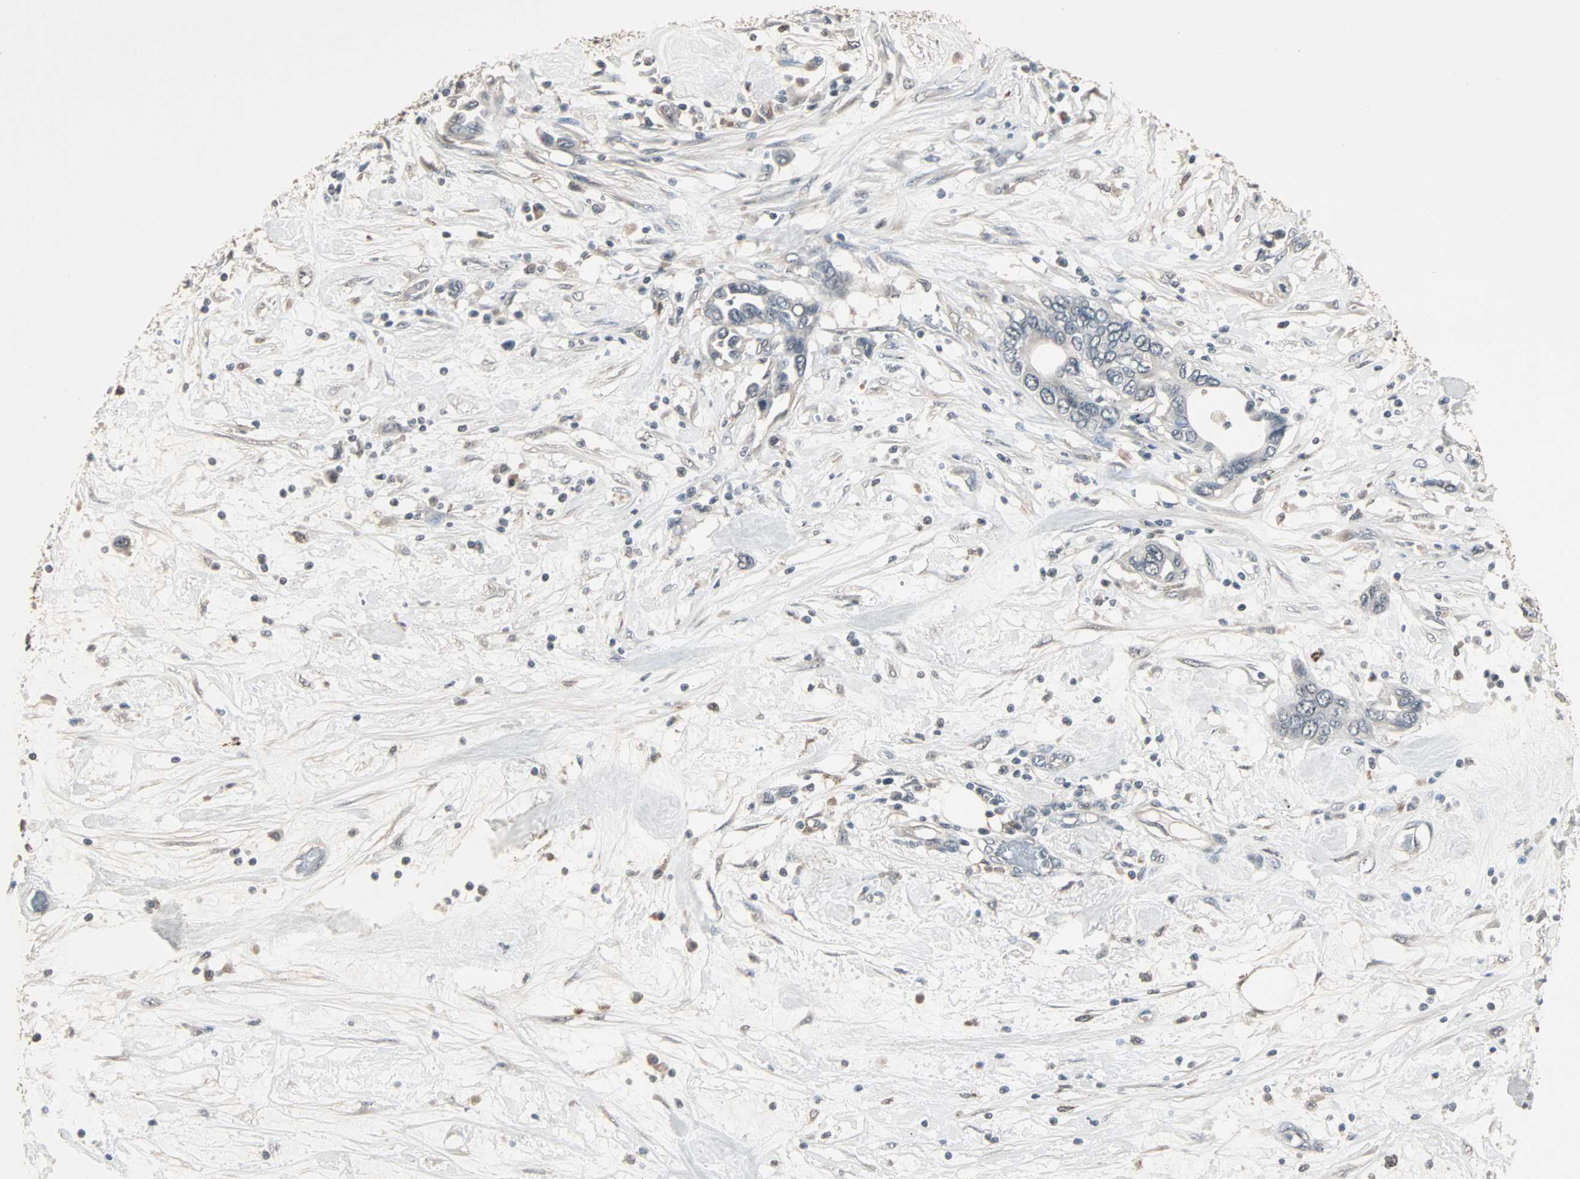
{"staining": {"intensity": "weak", "quantity": "25%-75%", "location": "cytoplasmic/membranous"}, "tissue": "pancreatic cancer", "cell_type": "Tumor cells", "image_type": "cancer", "snomed": [{"axis": "morphology", "description": "Adenocarcinoma, NOS"}, {"axis": "topography", "description": "Pancreas"}], "caption": "This photomicrograph displays pancreatic cancer stained with immunohistochemistry to label a protein in brown. The cytoplasmic/membranous of tumor cells show weak positivity for the protein. Nuclei are counter-stained blue.", "gene": "KDM4A", "patient": {"sex": "female", "age": 57}}